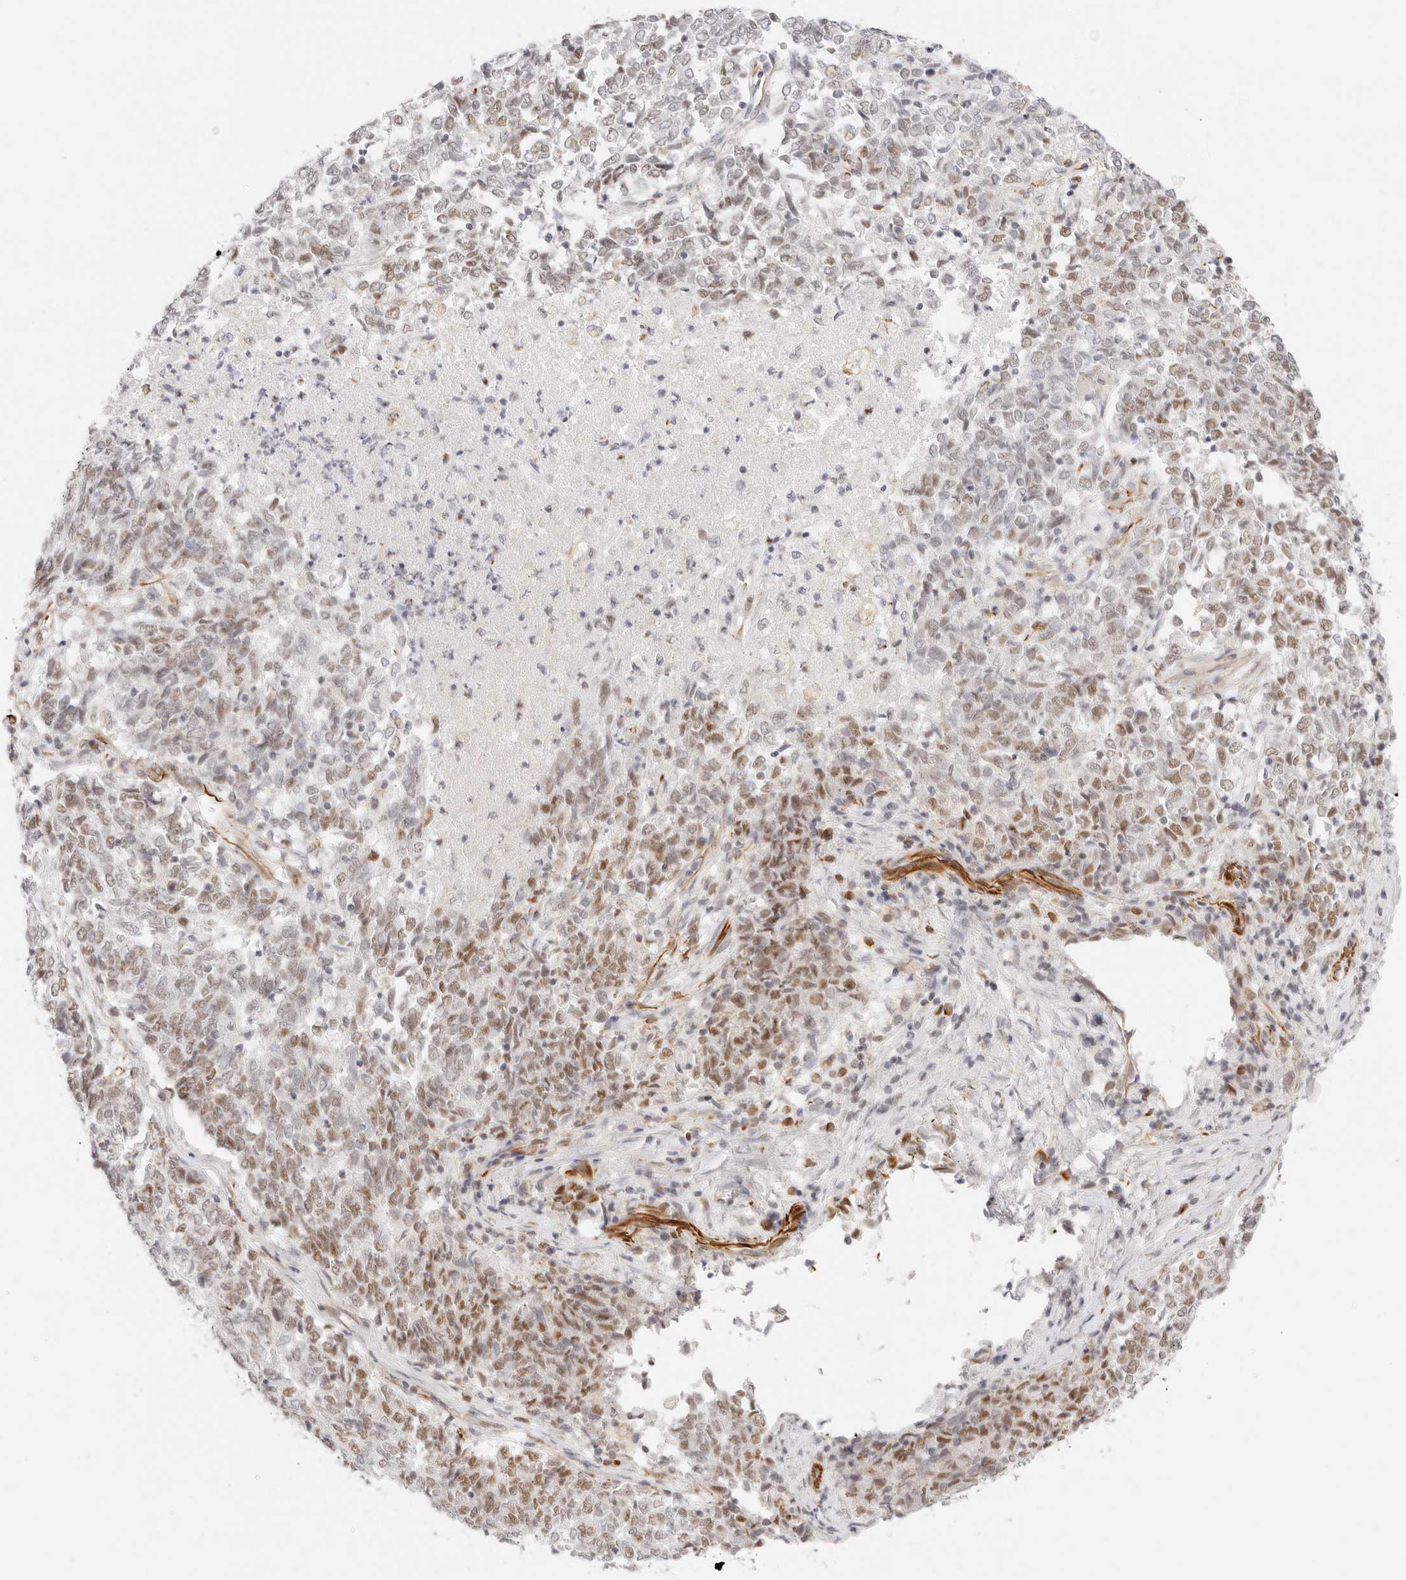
{"staining": {"intensity": "moderate", "quantity": "25%-75%", "location": "nuclear"}, "tissue": "endometrial cancer", "cell_type": "Tumor cells", "image_type": "cancer", "snomed": [{"axis": "morphology", "description": "Adenocarcinoma, NOS"}, {"axis": "topography", "description": "Endometrium"}], "caption": "Endometrial cancer stained with DAB immunohistochemistry (IHC) reveals medium levels of moderate nuclear positivity in about 25%-75% of tumor cells.", "gene": "ZC3H11A", "patient": {"sex": "female", "age": 80}}